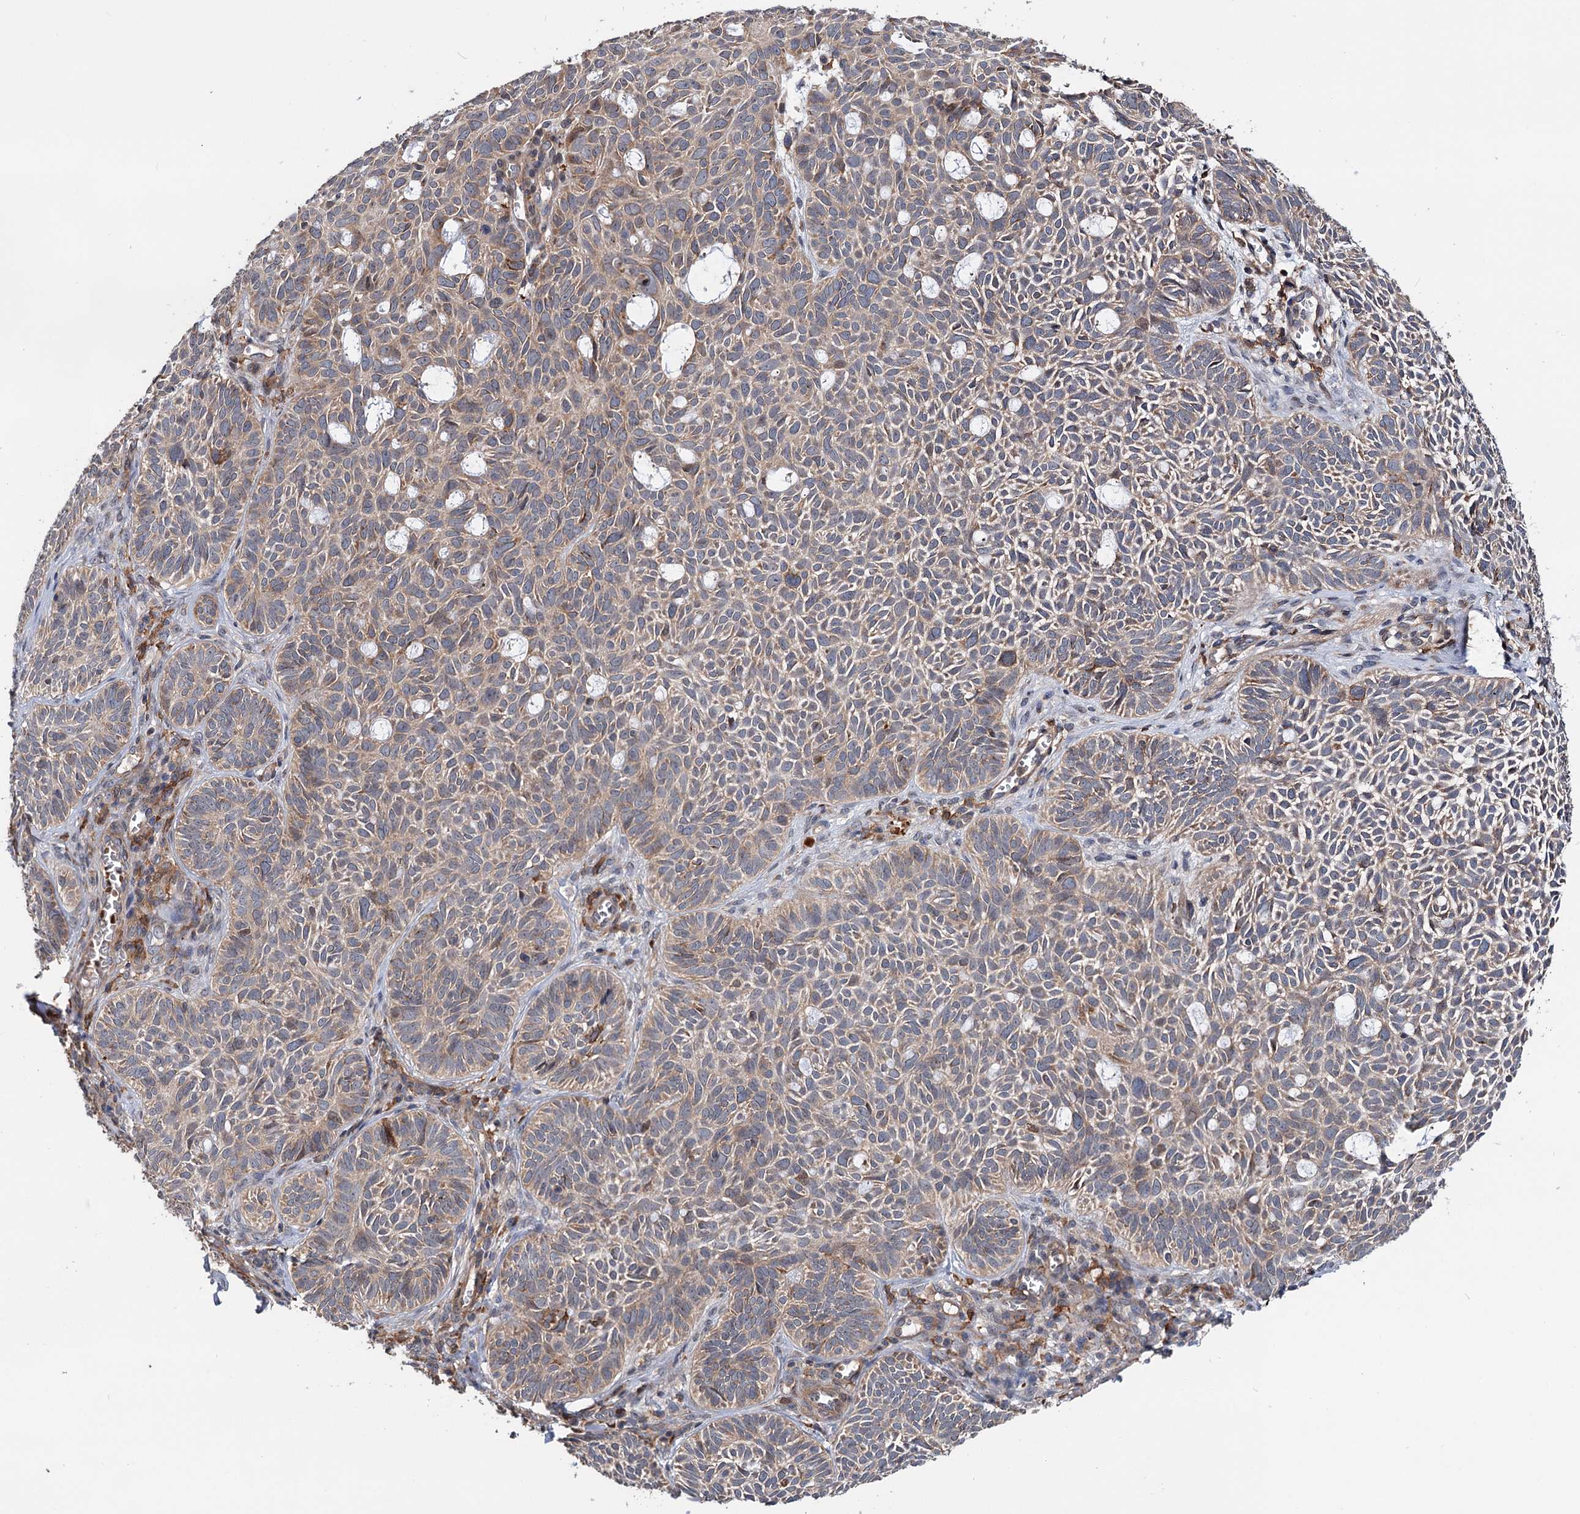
{"staining": {"intensity": "weak", "quantity": ">75%", "location": "cytoplasmic/membranous"}, "tissue": "skin cancer", "cell_type": "Tumor cells", "image_type": "cancer", "snomed": [{"axis": "morphology", "description": "Basal cell carcinoma"}, {"axis": "topography", "description": "Skin"}], "caption": "Protein staining of skin cancer (basal cell carcinoma) tissue displays weak cytoplasmic/membranous staining in about >75% of tumor cells.", "gene": "RNF111", "patient": {"sex": "male", "age": 69}}